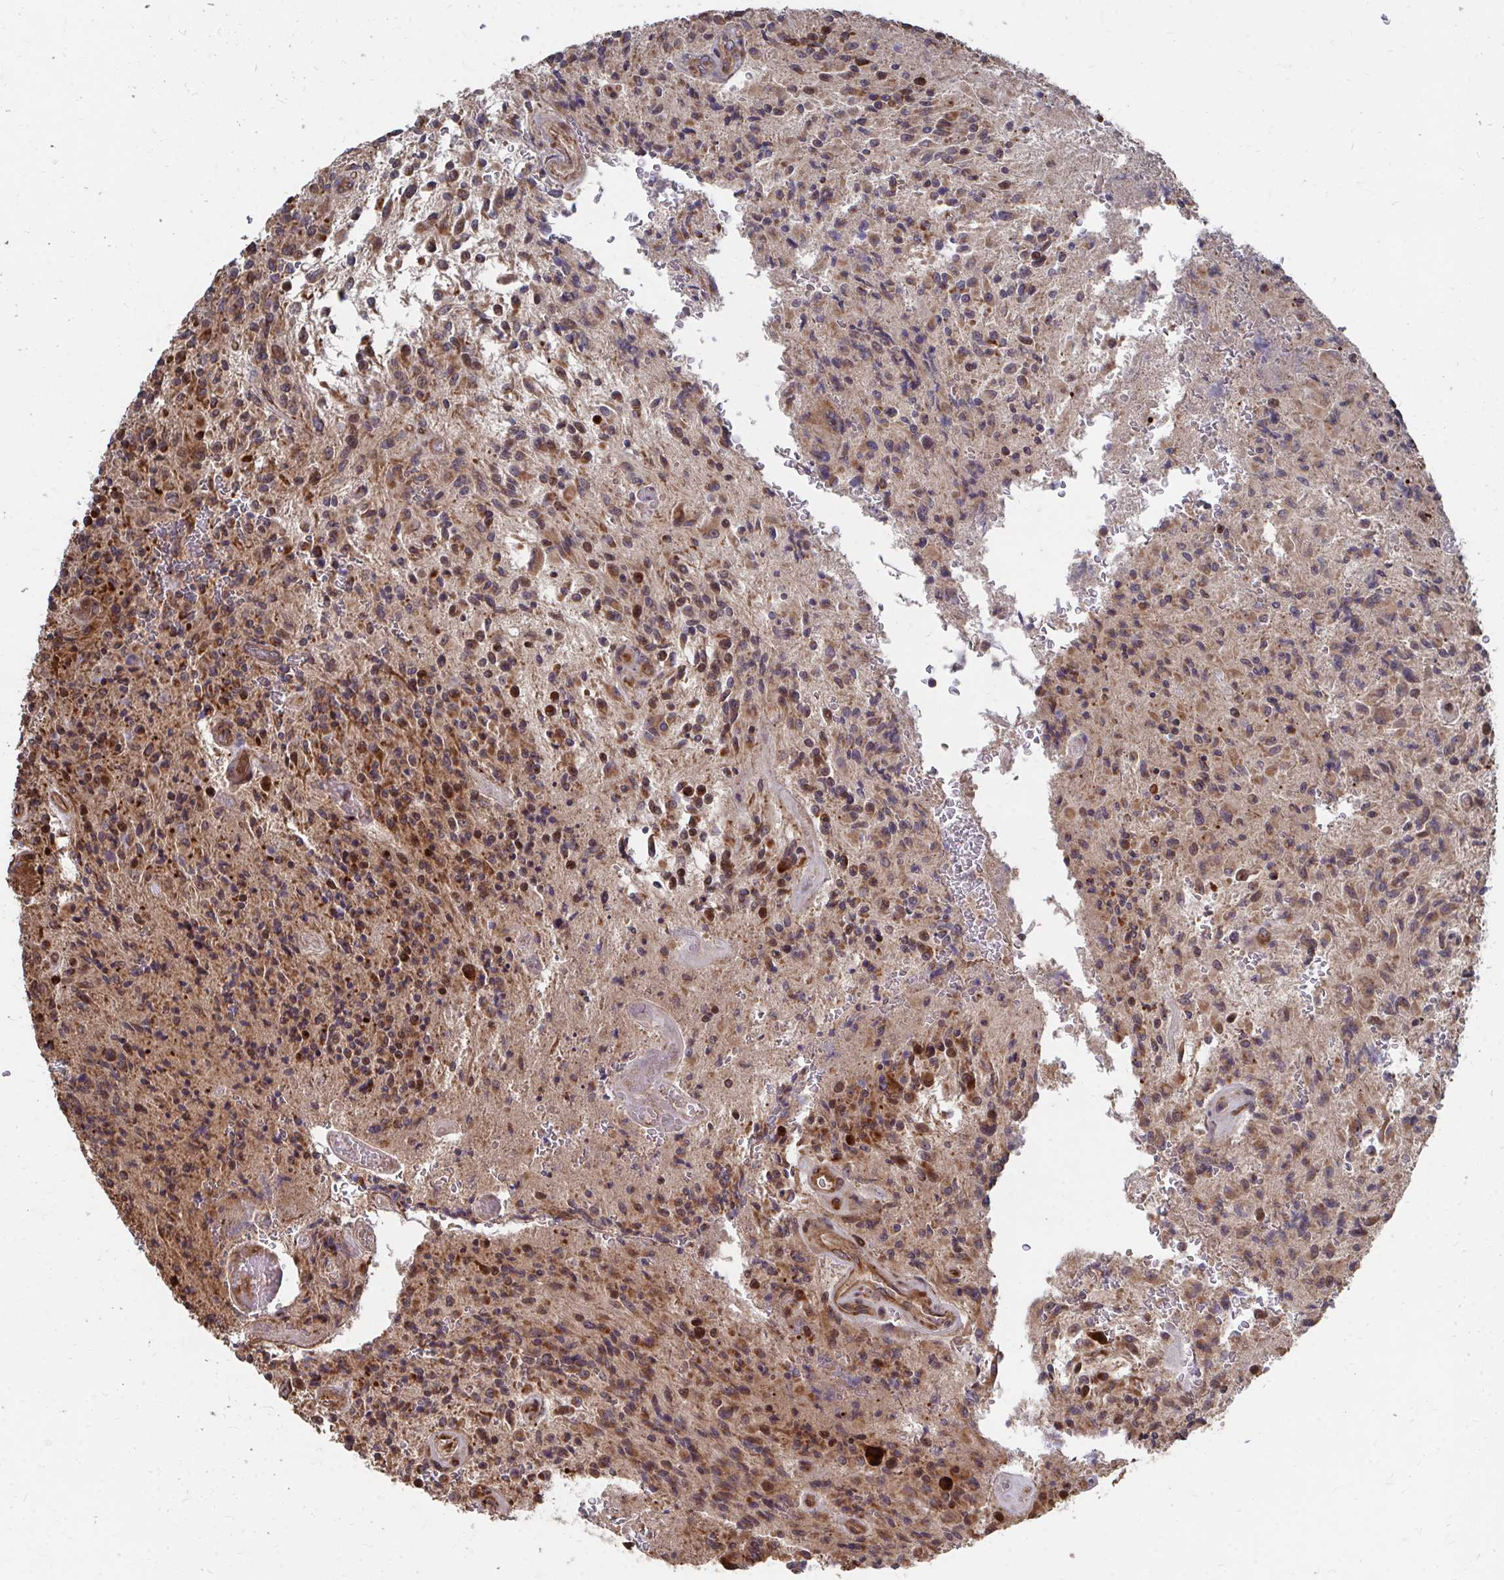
{"staining": {"intensity": "moderate", "quantity": ">75%", "location": "cytoplasmic/membranous"}, "tissue": "glioma", "cell_type": "Tumor cells", "image_type": "cancer", "snomed": [{"axis": "morphology", "description": "Normal tissue, NOS"}, {"axis": "morphology", "description": "Glioma, malignant, High grade"}, {"axis": "topography", "description": "Cerebral cortex"}], "caption": "This is a photomicrograph of immunohistochemistry staining of malignant glioma (high-grade), which shows moderate positivity in the cytoplasmic/membranous of tumor cells.", "gene": "FAM89A", "patient": {"sex": "male", "age": 56}}